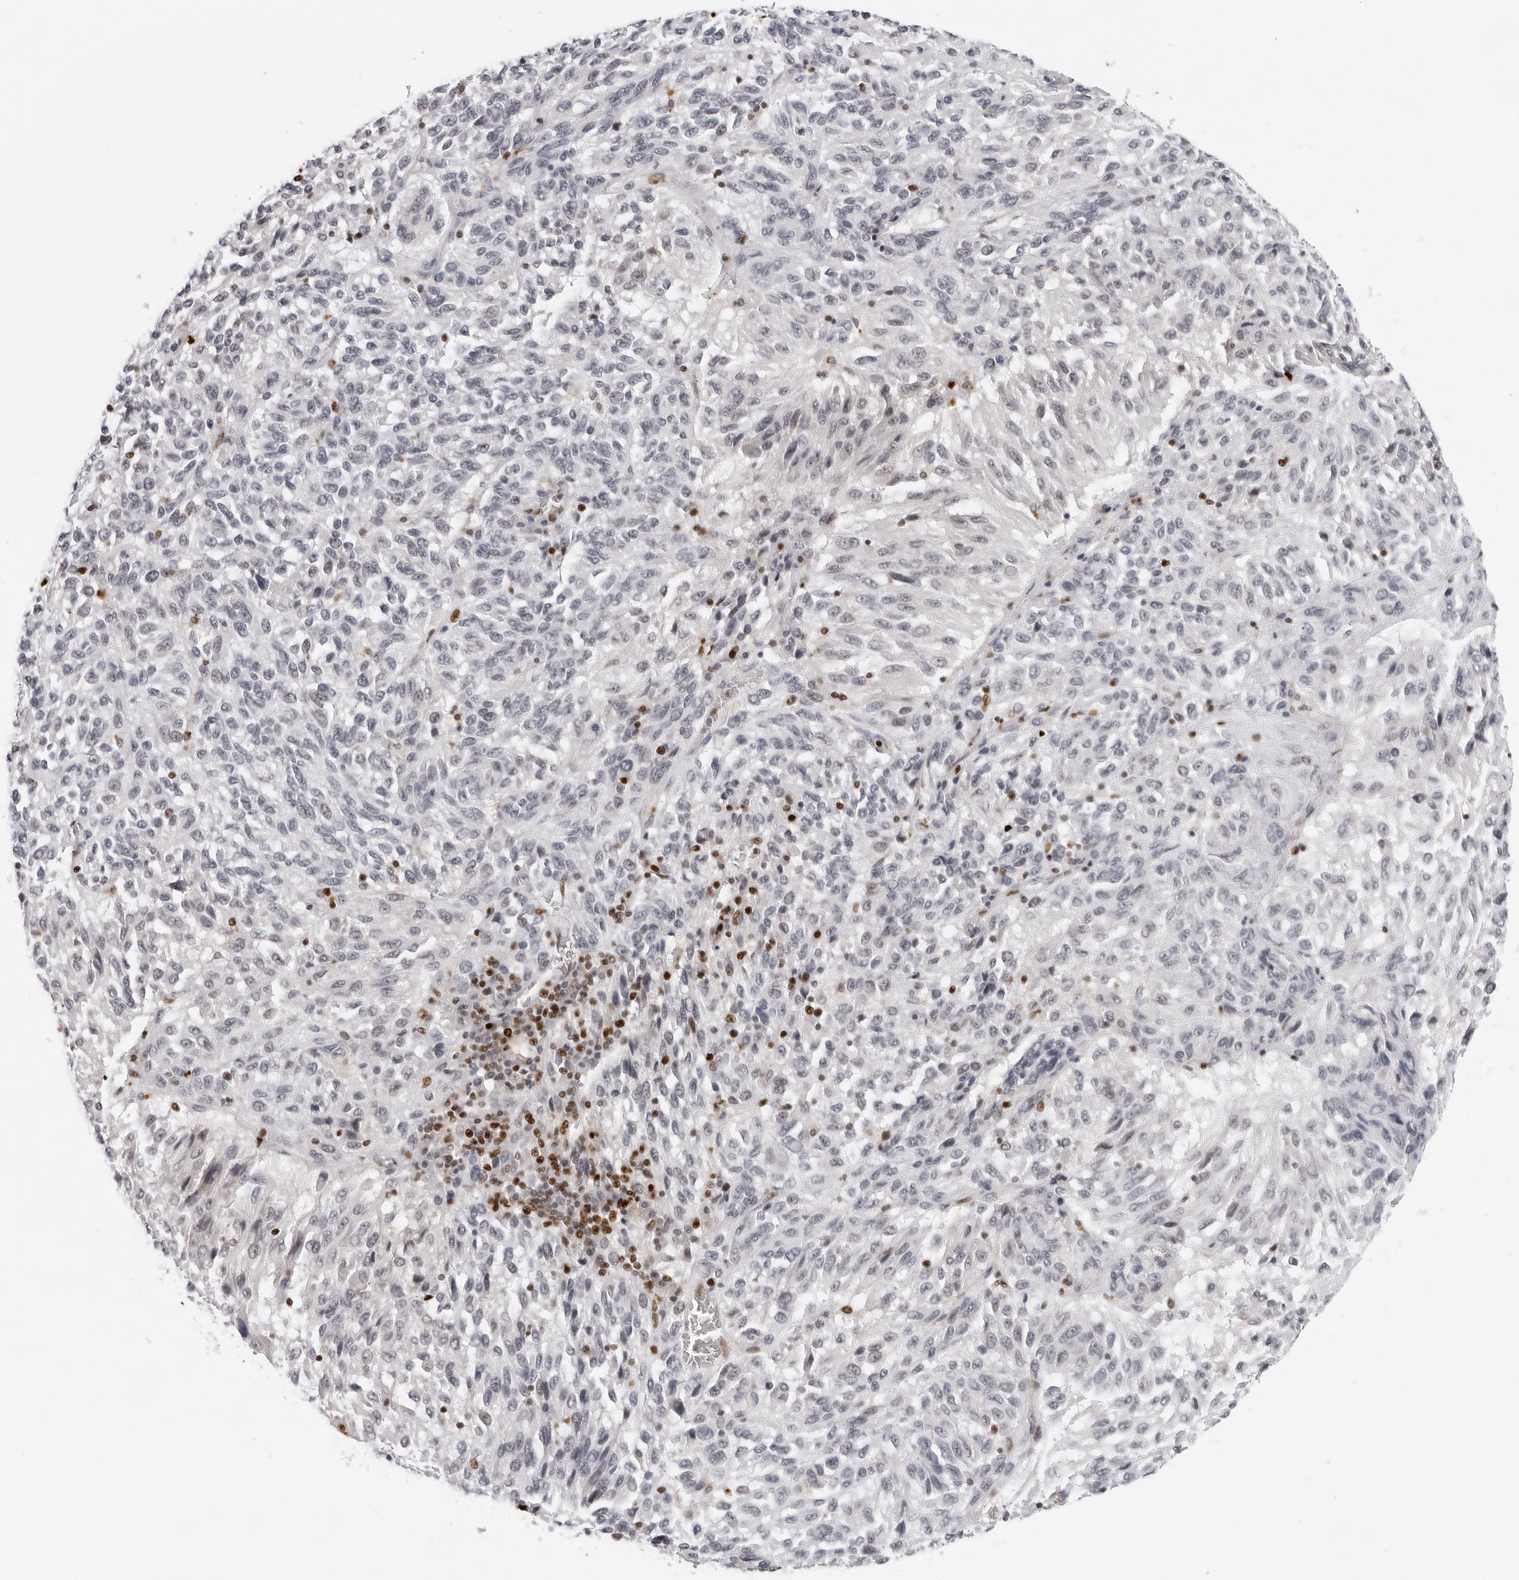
{"staining": {"intensity": "negative", "quantity": "none", "location": "none"}, "tissue": "melanoma", "cell_type": "Tumor cells", "image_type": "cancer", "snomed": [{"axis": "morphology", "description": "Malignant melanoma, Metastatic site"}, {"axis": "topography", "description": "Lung"}], "caption": "Malignant melanoma (metastatic site) was stained to show a protein in brown. There is no significant staining in tumor cells.", "gene": "OGG1", "patient": {"sex": "male", "age": 64}}